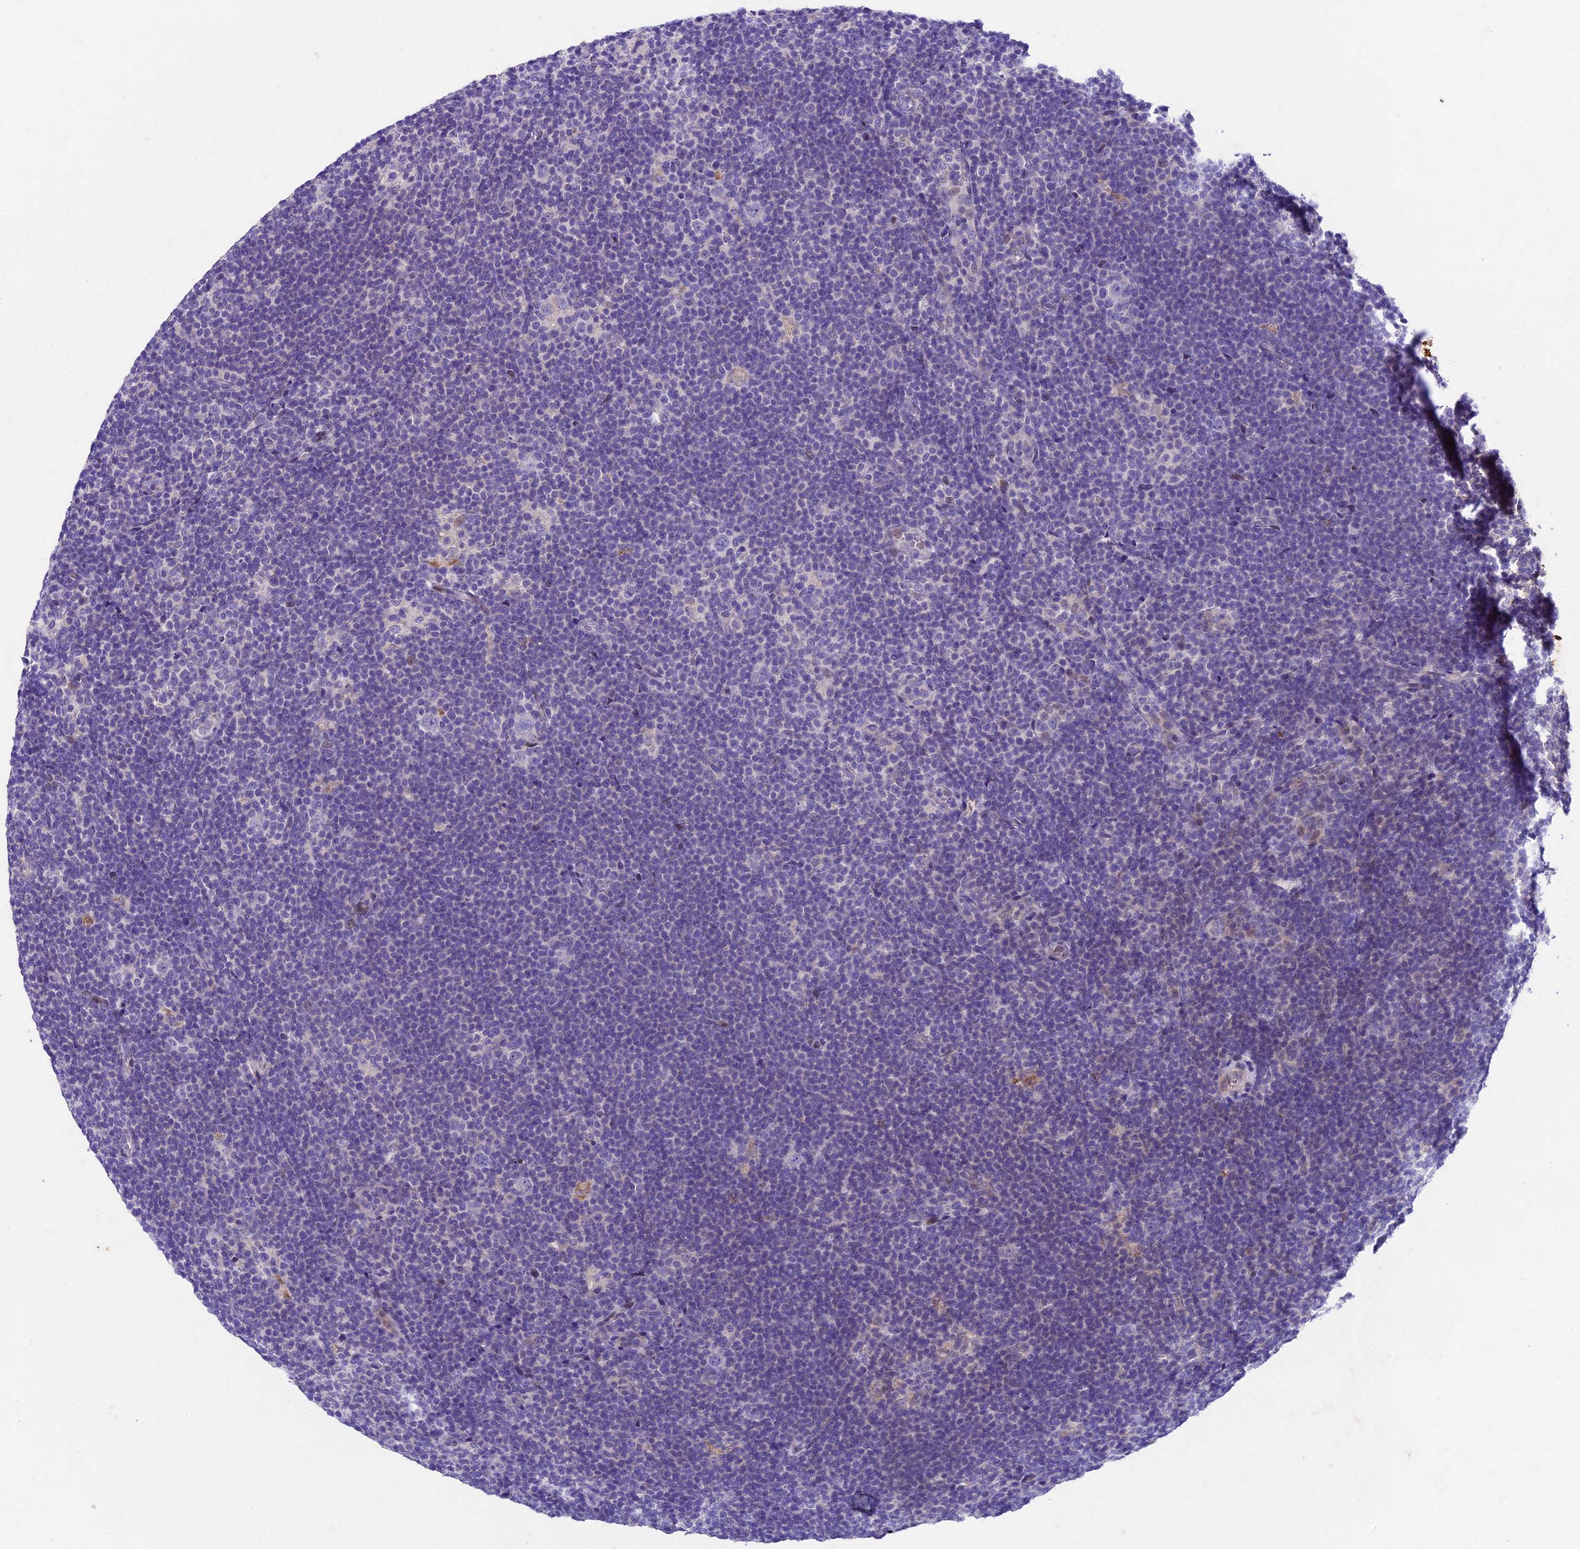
{"staining": {"intensity": "moderate", "quantity": "<25%", "location": "cytoplasmic/membranous"}, "tissue": "lymphoma", "cell_type": "Tumor cells", "image_type": "cancer", "snomed": [{"axis": "morphology", "description": "Hodgkin's disease, NOS"}, {"axis": "topography", "description": "Lymph node"}], "caption": "High-power microscopy captured an IHC photomicrograph of Hodgkin's disease, revealing moderate cytoplasmic/membranous positivity in approximately <25% of tumor cells.", "gene": "IFT140", "patient": {"sex": "female", "age": 57}}